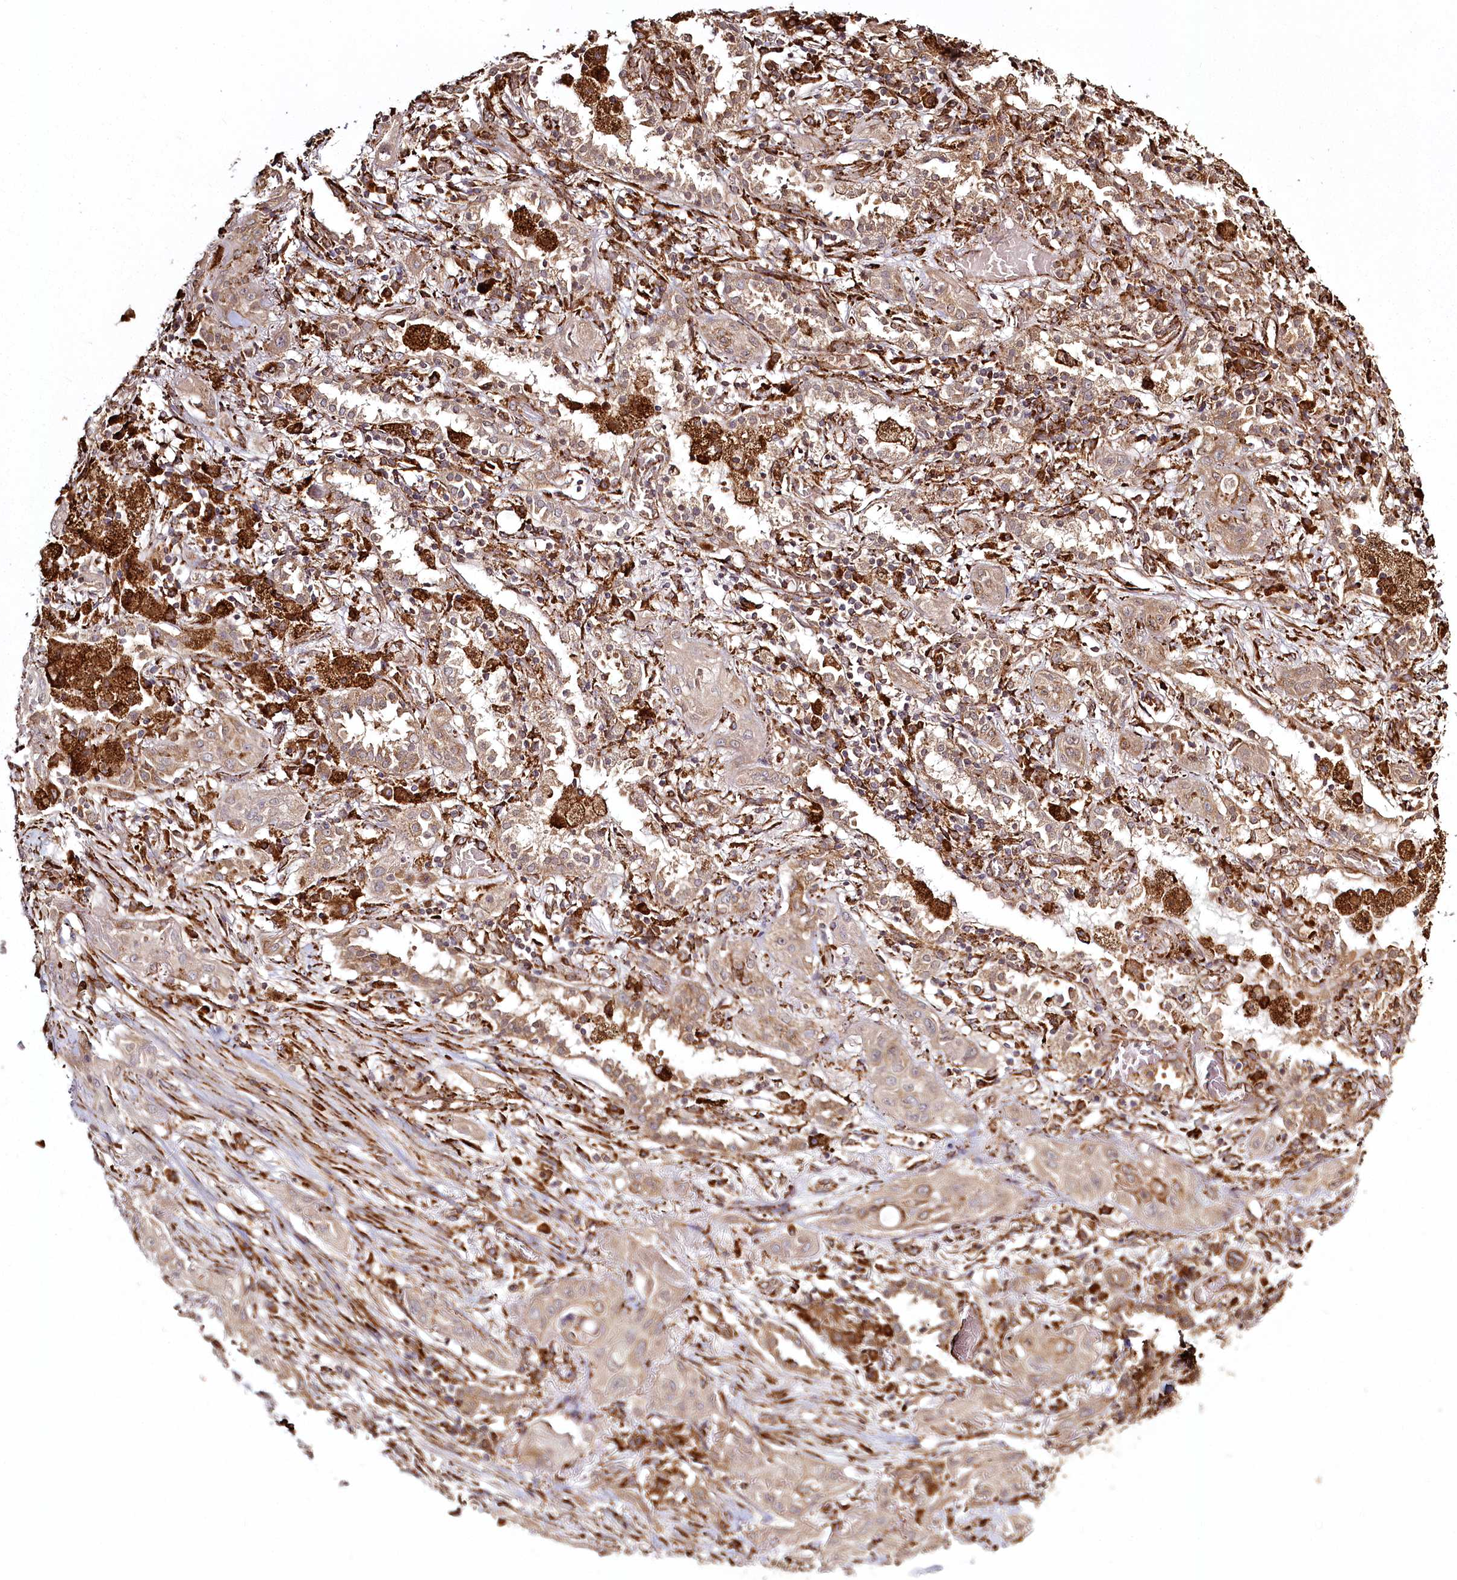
{"staining": {"intensity": "weak", "quantity": ">75%", "location": "cytoplasmic/membranous"}, "tissue": "lung cancer", "cell_type": "Tumor cells", "image_type": "cancer", "snomed": [{"axis": "morphology", "description": "Squamous cell carcinoma, NOS"}, {"axis": "topography", "description": "Lung"}], "caption": "IHC image of neoplastic tissue: lung cancer (squamous cell carcinoma) stained using IHC demonstrates low levels of weak protein expression localized specifically in the cytoplasmic/membranous of tumor cells, appearing as a cytoplasmic/membranous brown color.", "gene": "FAM13A", "patient": {"sex": "female", "age": 47}}